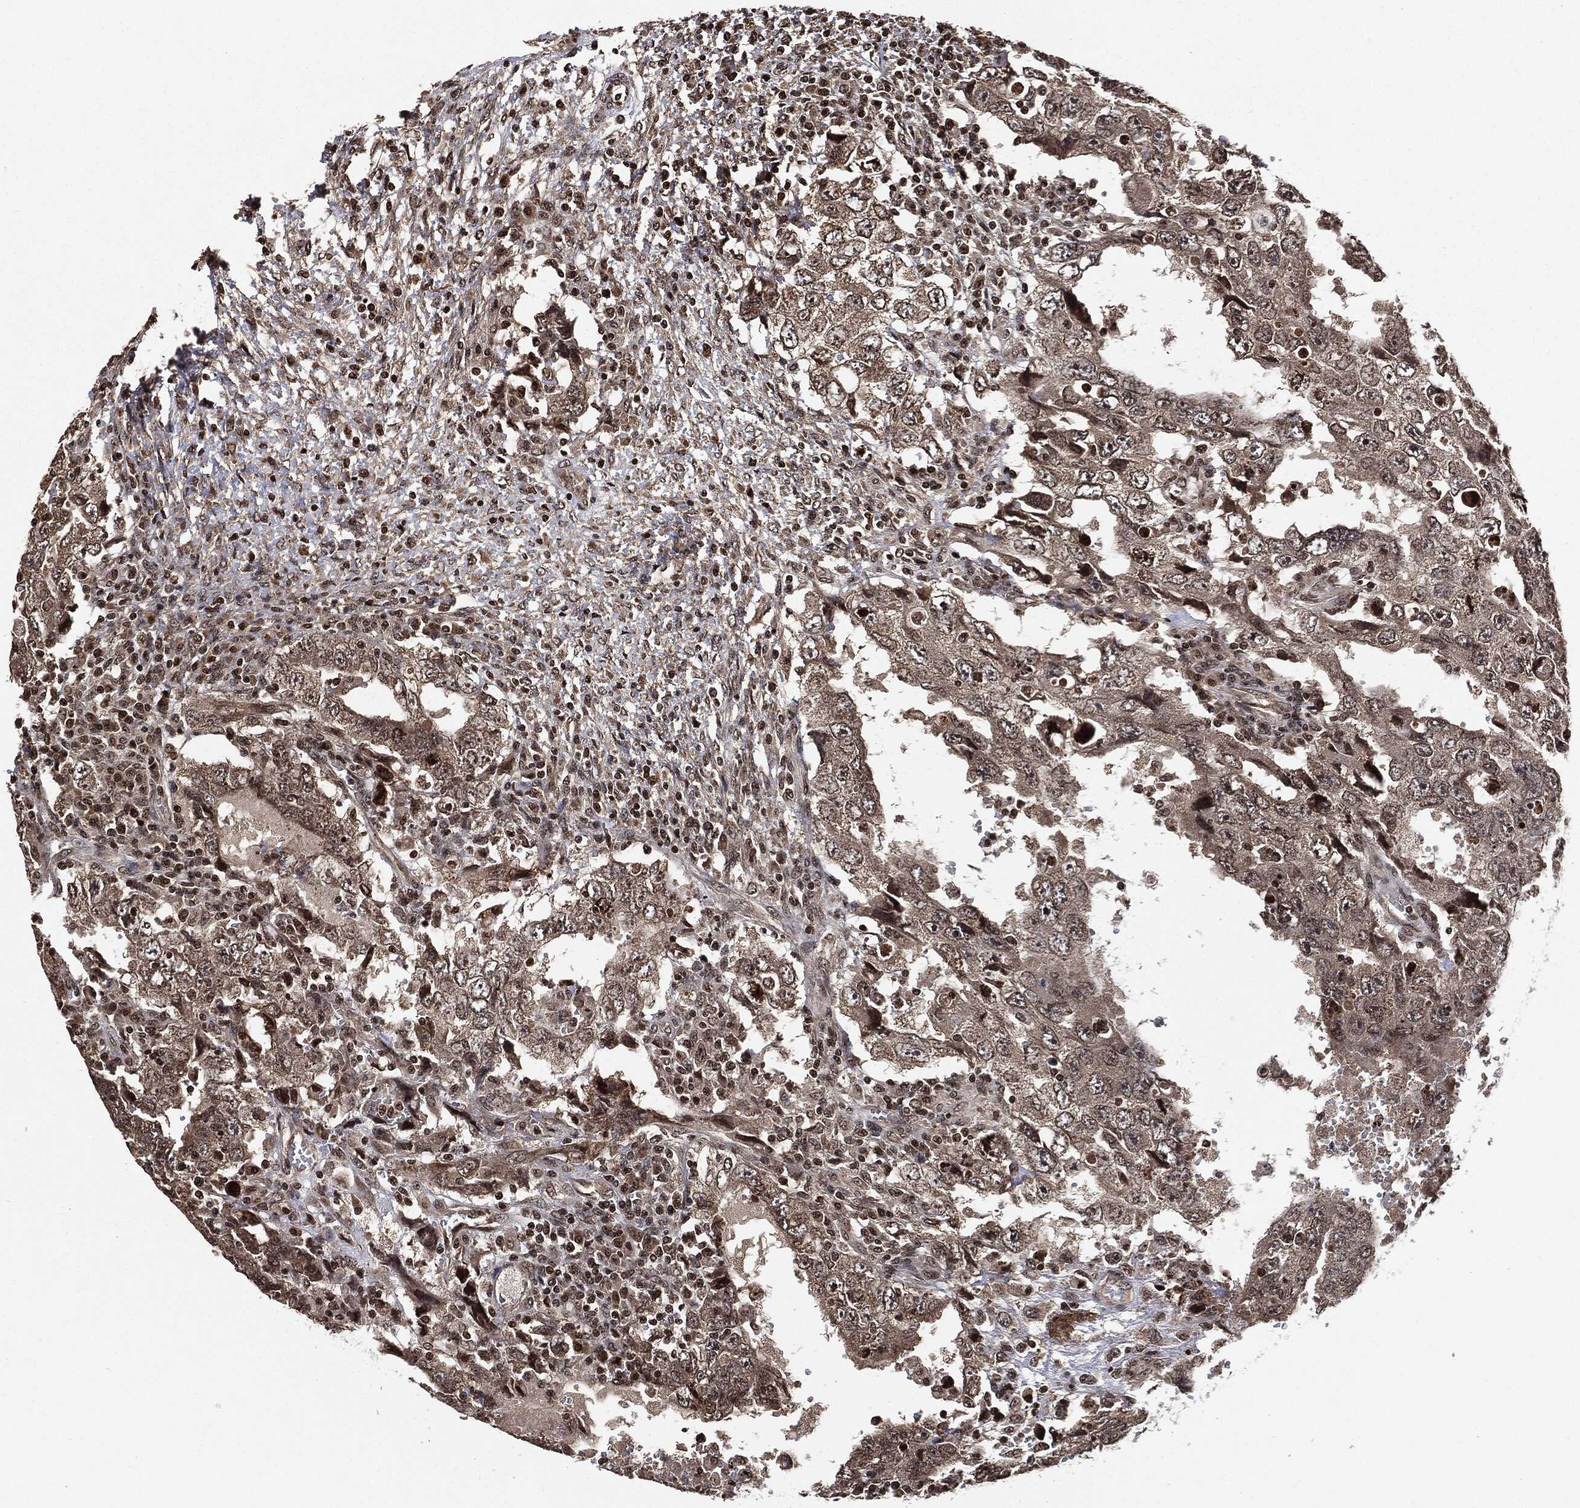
{"staining": {"intensity": "weak", "quantity": "25%-75%", "location": "cytoplasmic/membranous,nuclear"}, "tissue": "testis cancer", "cell_type": "Tumor cells", "image_type": "cancer", "snomed": [{"axis": "morphology", "description": "Carcinoma, Embryonal, NOS"}, {"axis": "topography", "description": "Testis"}], "caption": "A high-resolution micrograph shows immunohistochemistry staining of testis cancer, which shows weak cytoplasmic/membranous and nuclear staining in about 25%-75% of tumor cells. The staining is performed using DAB brown chromogen to label protein expression. The nuclei are counter-stained blue using hematoxylin.", "gene": "PDK1", "patient": {"sex": "male", "age": 26}}